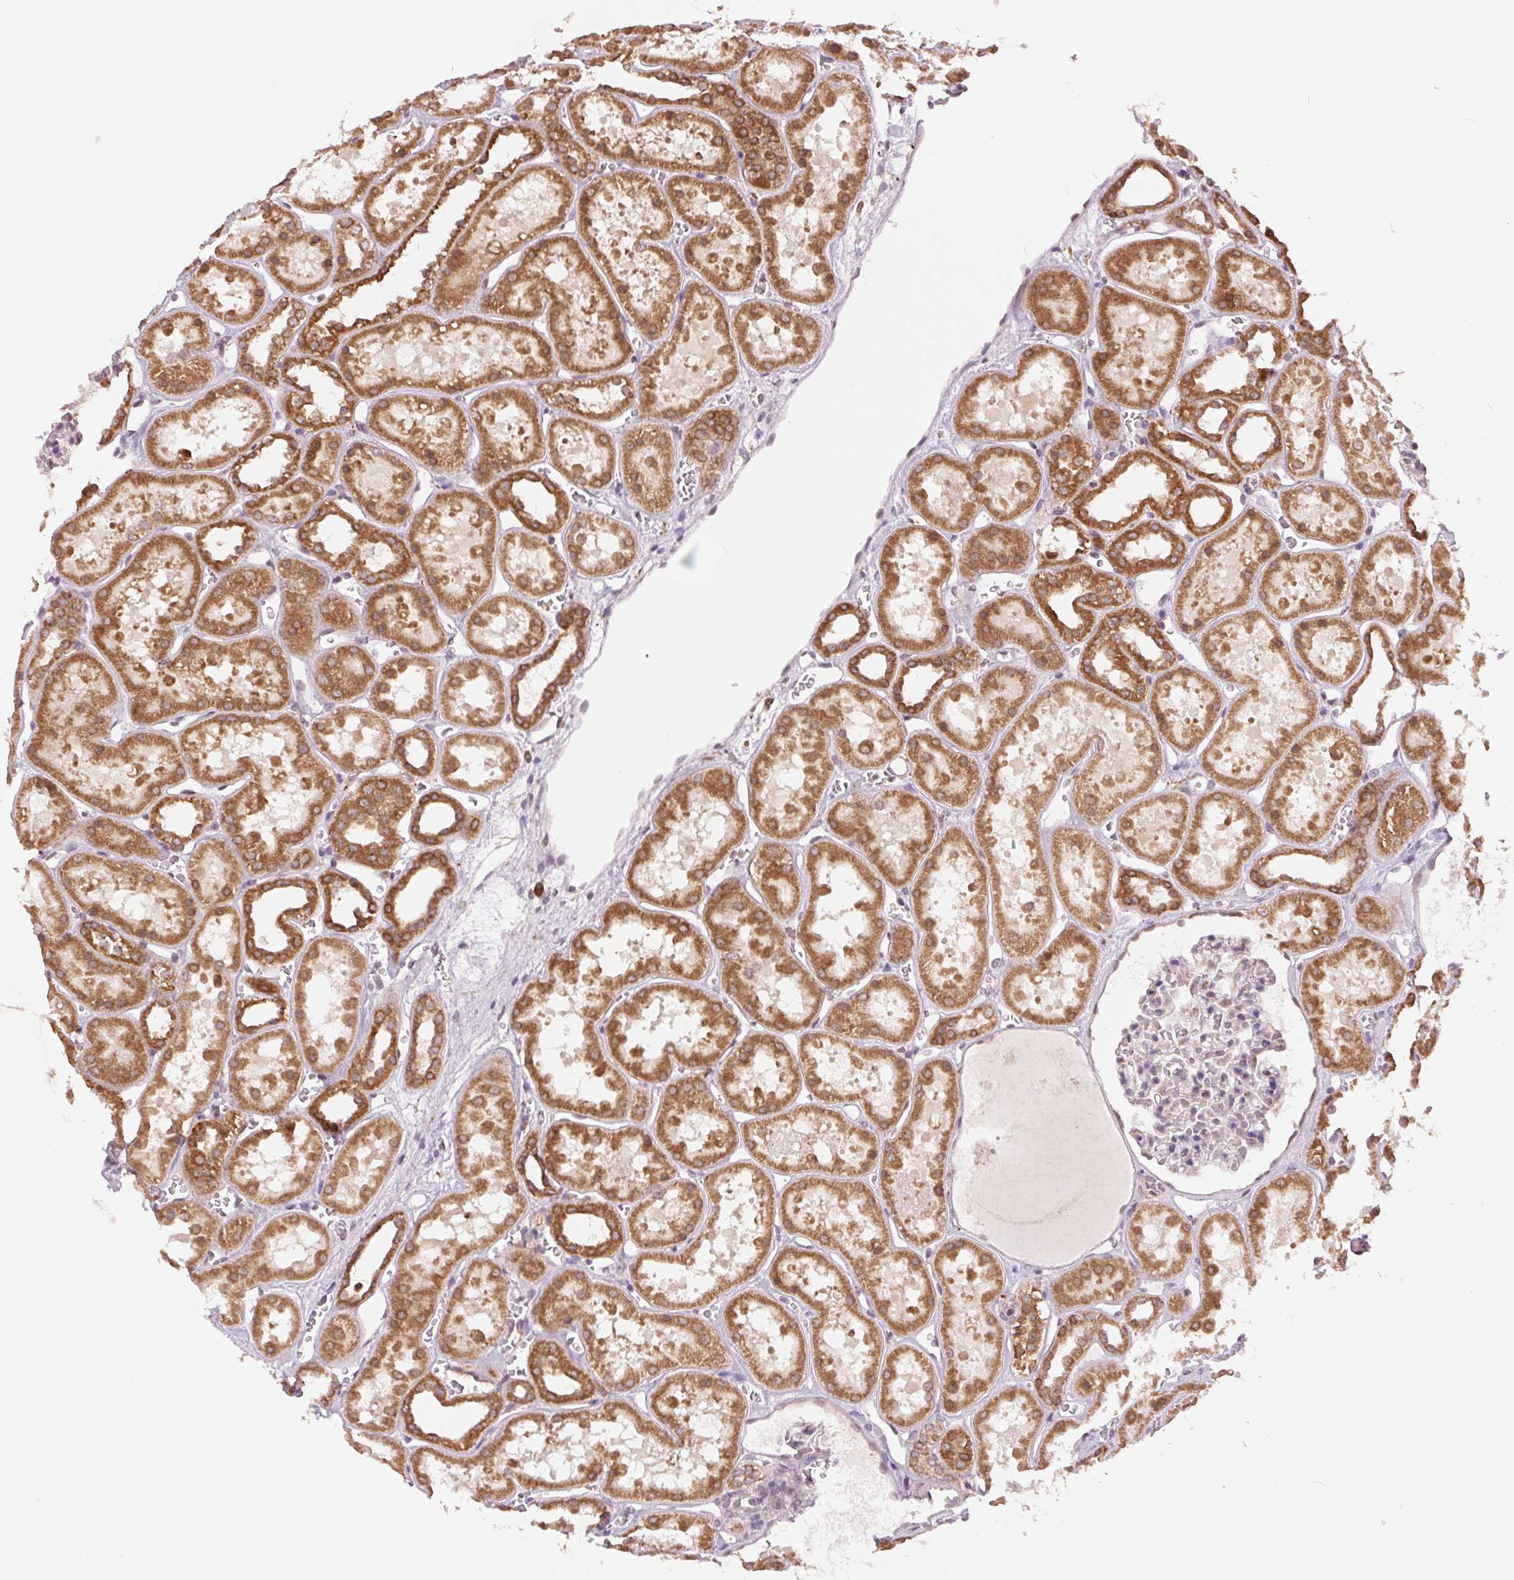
{"staining": {"intensity": "weak", "quantity": "<25%", "location": "cytoplasmic/membranous"}, "tissue": "kidney", "cell_type": "Cells in glomeruli", "image_type": "normal", "snomed": [{"axis": "morphology", "description": "Normal tissue, NOS"}, {"axis": "topography", "description": "Kidney"}], "caption": "IHC photomicrograph of unremarkable kidney stained for a protein (brown), which demonstrates no expression in cells in glomeruli.", "gene": "TECR", "patient": {"sex": "female", "age": 41}}